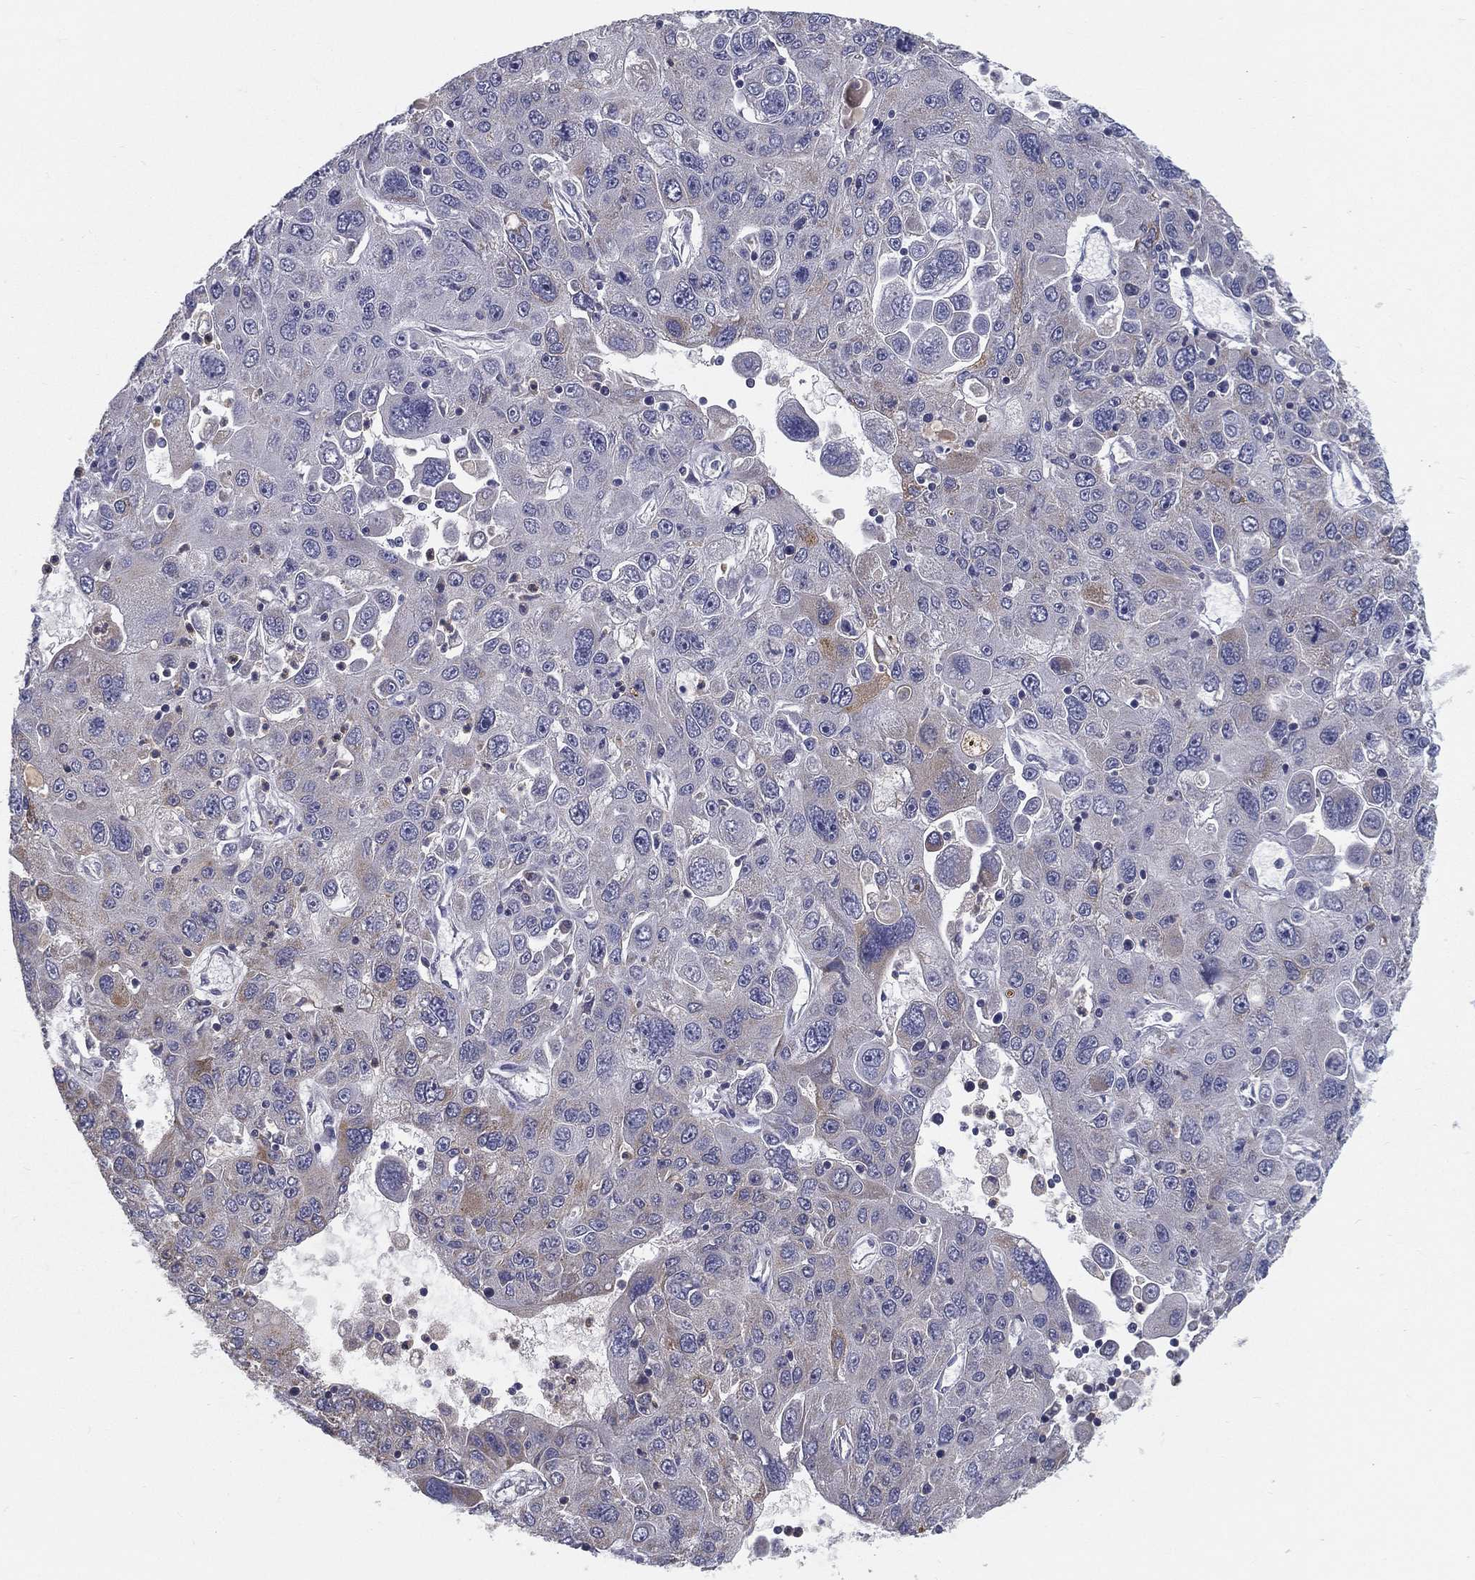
{"staining": {"intensity": "negative", "quantity": "none", "location": "none"}, "tissue": "stomach cancer", "cell_type": "Tumor cells", "image_type": "cancer", "snomed": [{"axis": "morphology", "description": "Adenocarcinoma, NOS"}, {"axis": "topography", "description": "Stomach"}], "caption": "Immunohistochemical staining of stomach cancer displays no significant staining in tumor cells.", "gene": "PCSK1", "patient": {"sex": "male", "age": 56}}